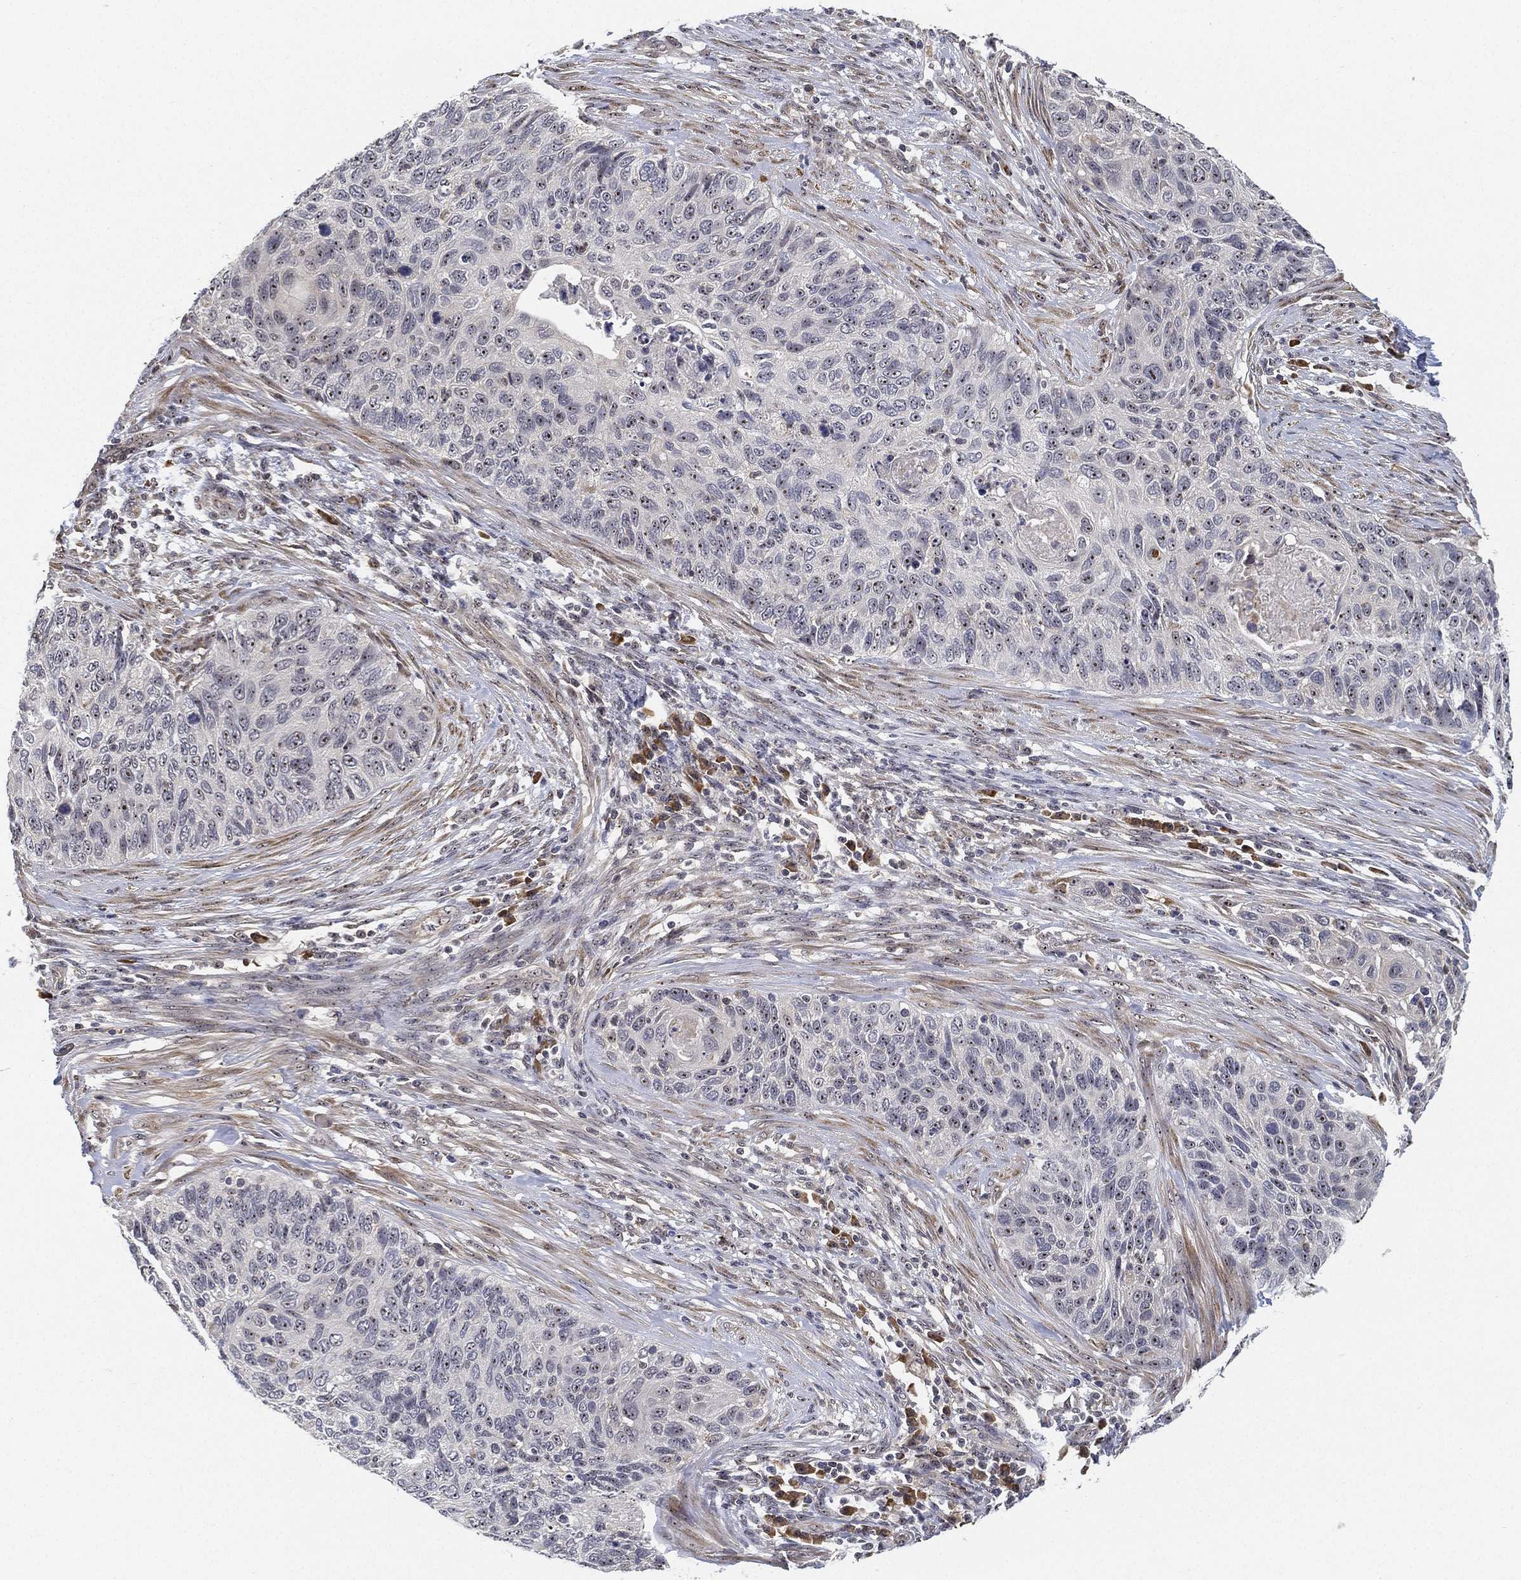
{"staining": {"intensity": "weak", "quantity": "25%-75%", "location": "nuclear"}, "tissue": "cervical cancer", "cell_type": "Tumor cells", "image_type": "cancer", "snomed": [{"axis": "morphology", "description": "Squamous cell carcinoma, NOS"}, {"axis": "topography", "description": "Cervix"}], "caption": "This photomicrograph demonstrates immunohistochemistry staining of human cervical cancer, with low weak nuclear positivity in approximately 25%-75% of tumor cells.", "gene": "PPP1R16B", "patient": {"sex": "female", "age": 70}}